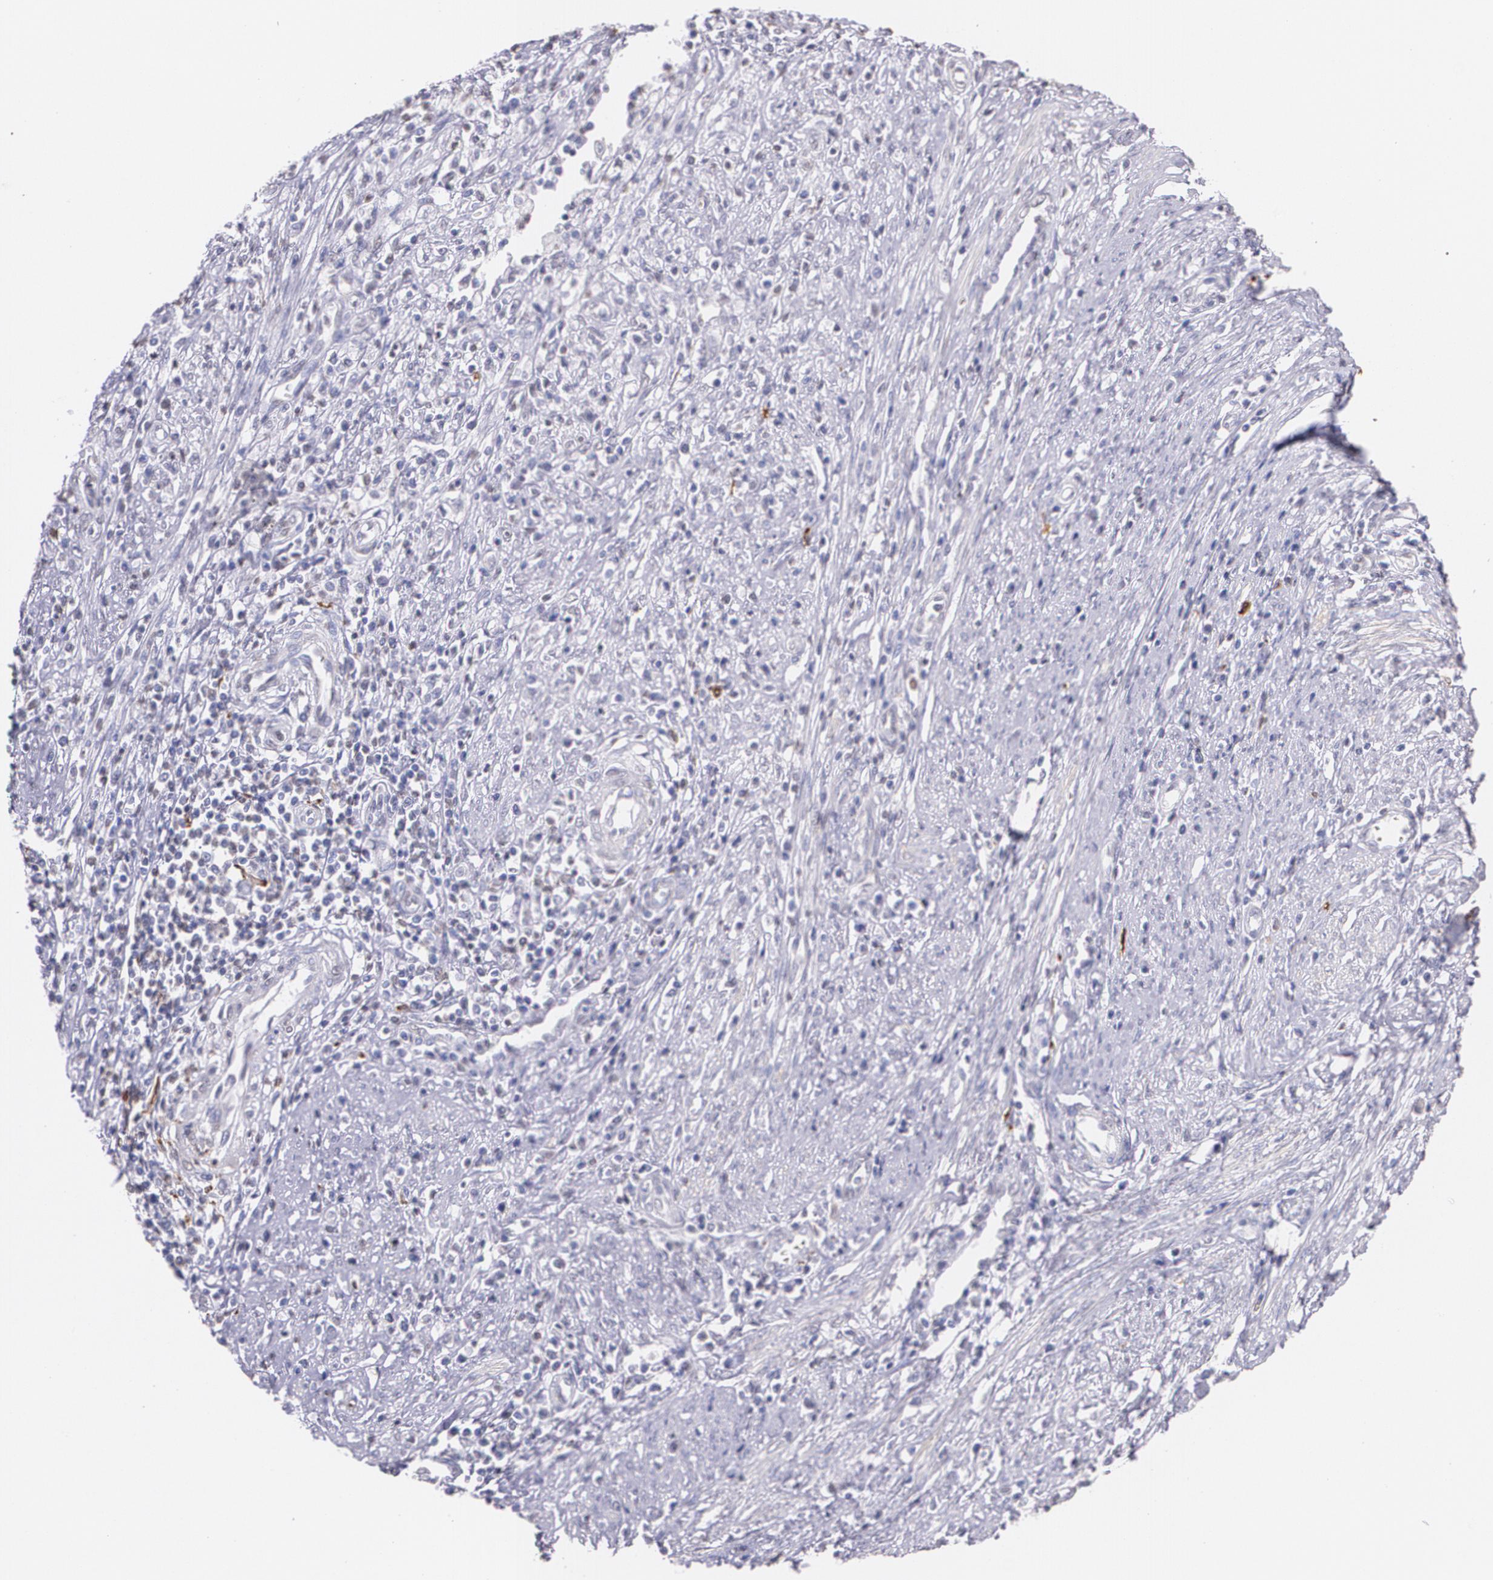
{"staining": {"intensity": "negative", "quantity": "none", "location": "none"}, "tissue": "cervical cancer", "cell_type": "Tumor cells", "image_type": "cancer", "snomed": [{"axis": "morphology", "description": "Adenocarcinoma, NOS"}, {"axis": "topography", "description": "Cervix"}], "caption": "Tumor cells show no significant positivity in cervical adenocarcinoma.", "gene": "RTN1", "patient": {"sex": "female", "age": 36}}